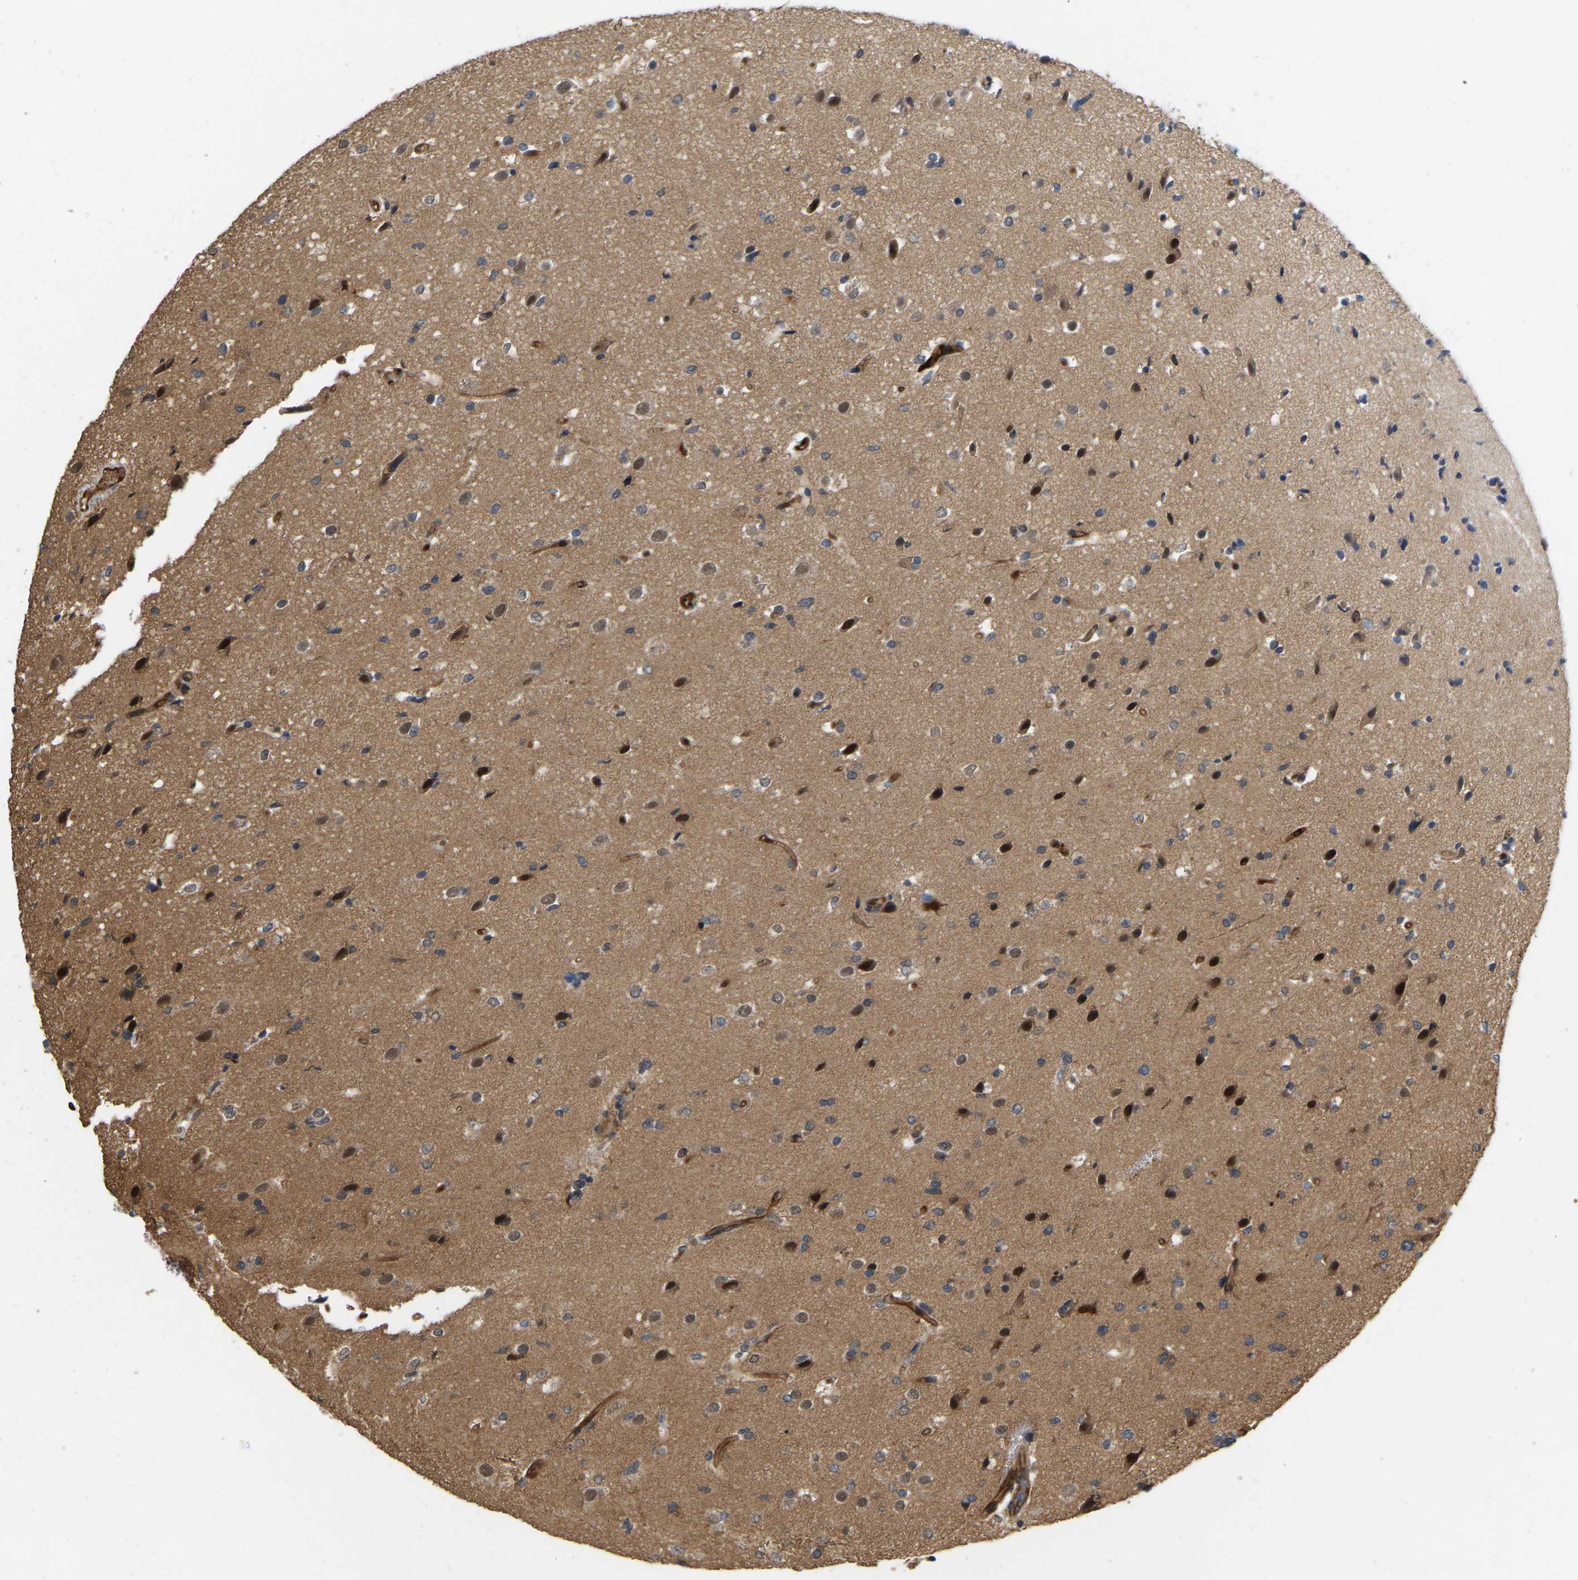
{"staining": {"intensity": "strong", "quantity": "<25%", "location": "nuclear"}, "tissue": "glioma", "cell_type": "Tumor cells", "image_type": "cancer", "snomed": [{"axis": "morphology", "description": "Glioma, malignant, High grade"}, {"axis": "topography", "description": "Brain"}], "caption": "Brown immunohistochemical staining in glioma exhibits strong nuclear positivity in about <25% of tumor cells. Using DAB (3,3'-diaminobenzidine) (brown) and hematoxylin (blue) stains, captured at high magnification using brightfield microscopy.", "gene": "LIMK2", "patient": {"sex": "male", "age": 33}}